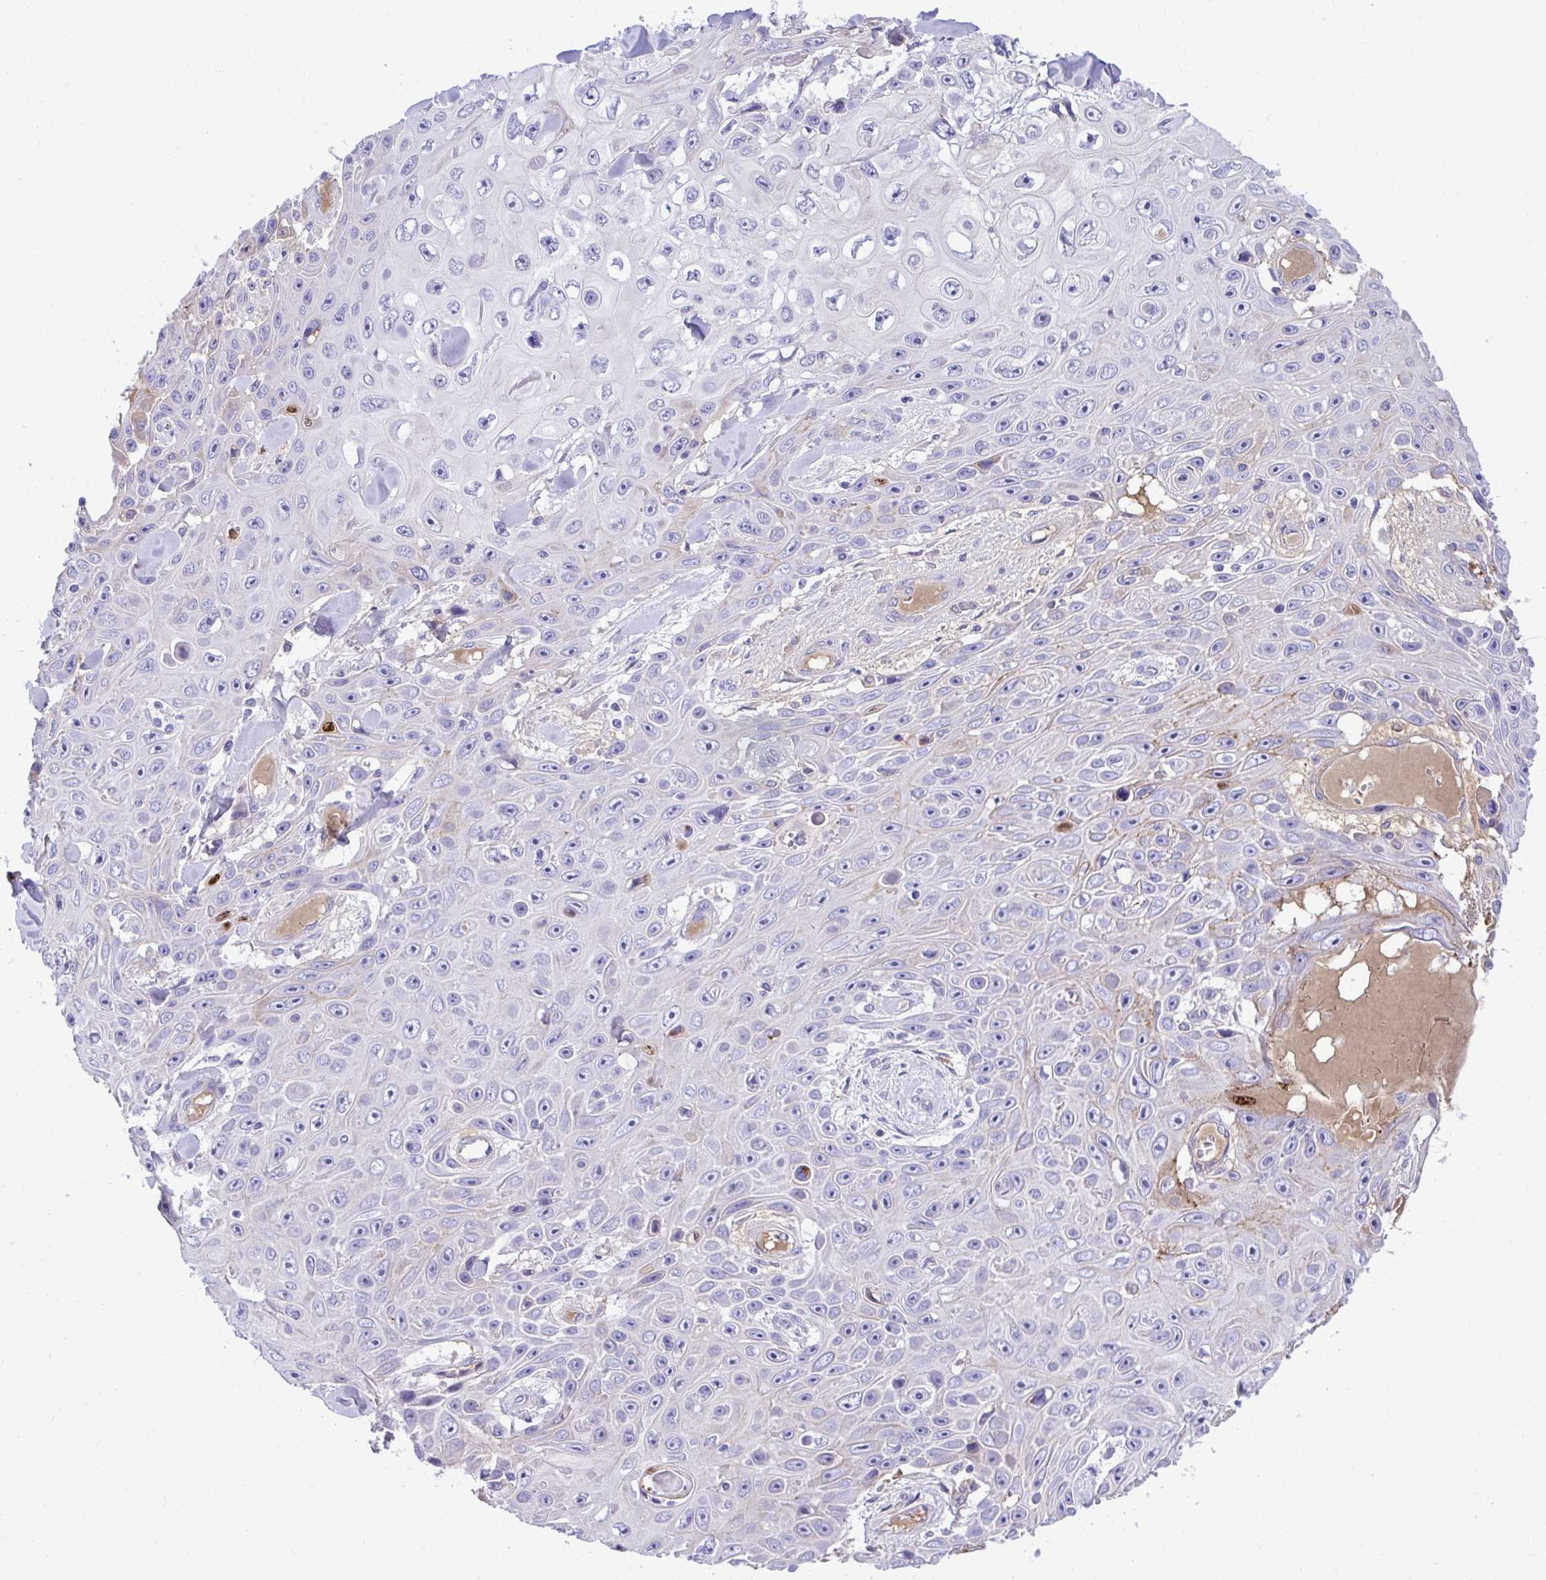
{"staining": {"intensity": "negative", "quantity": "none", "location": "none"}, "tissue": "skin cancer", "cell_type": "Tumor cells", "image_type": "cancer", "snomed": [{"axis": "morphology", "description": "Squamous cell carcinoma, NOS"}, {"axis": "topography", "description": "Skin"}], "caption": "Immunohistochemistry of skin cancer reveals no positivity in tumor cells.", "gene": "HRG", "patient": {"sex": "male", "age": 82}}